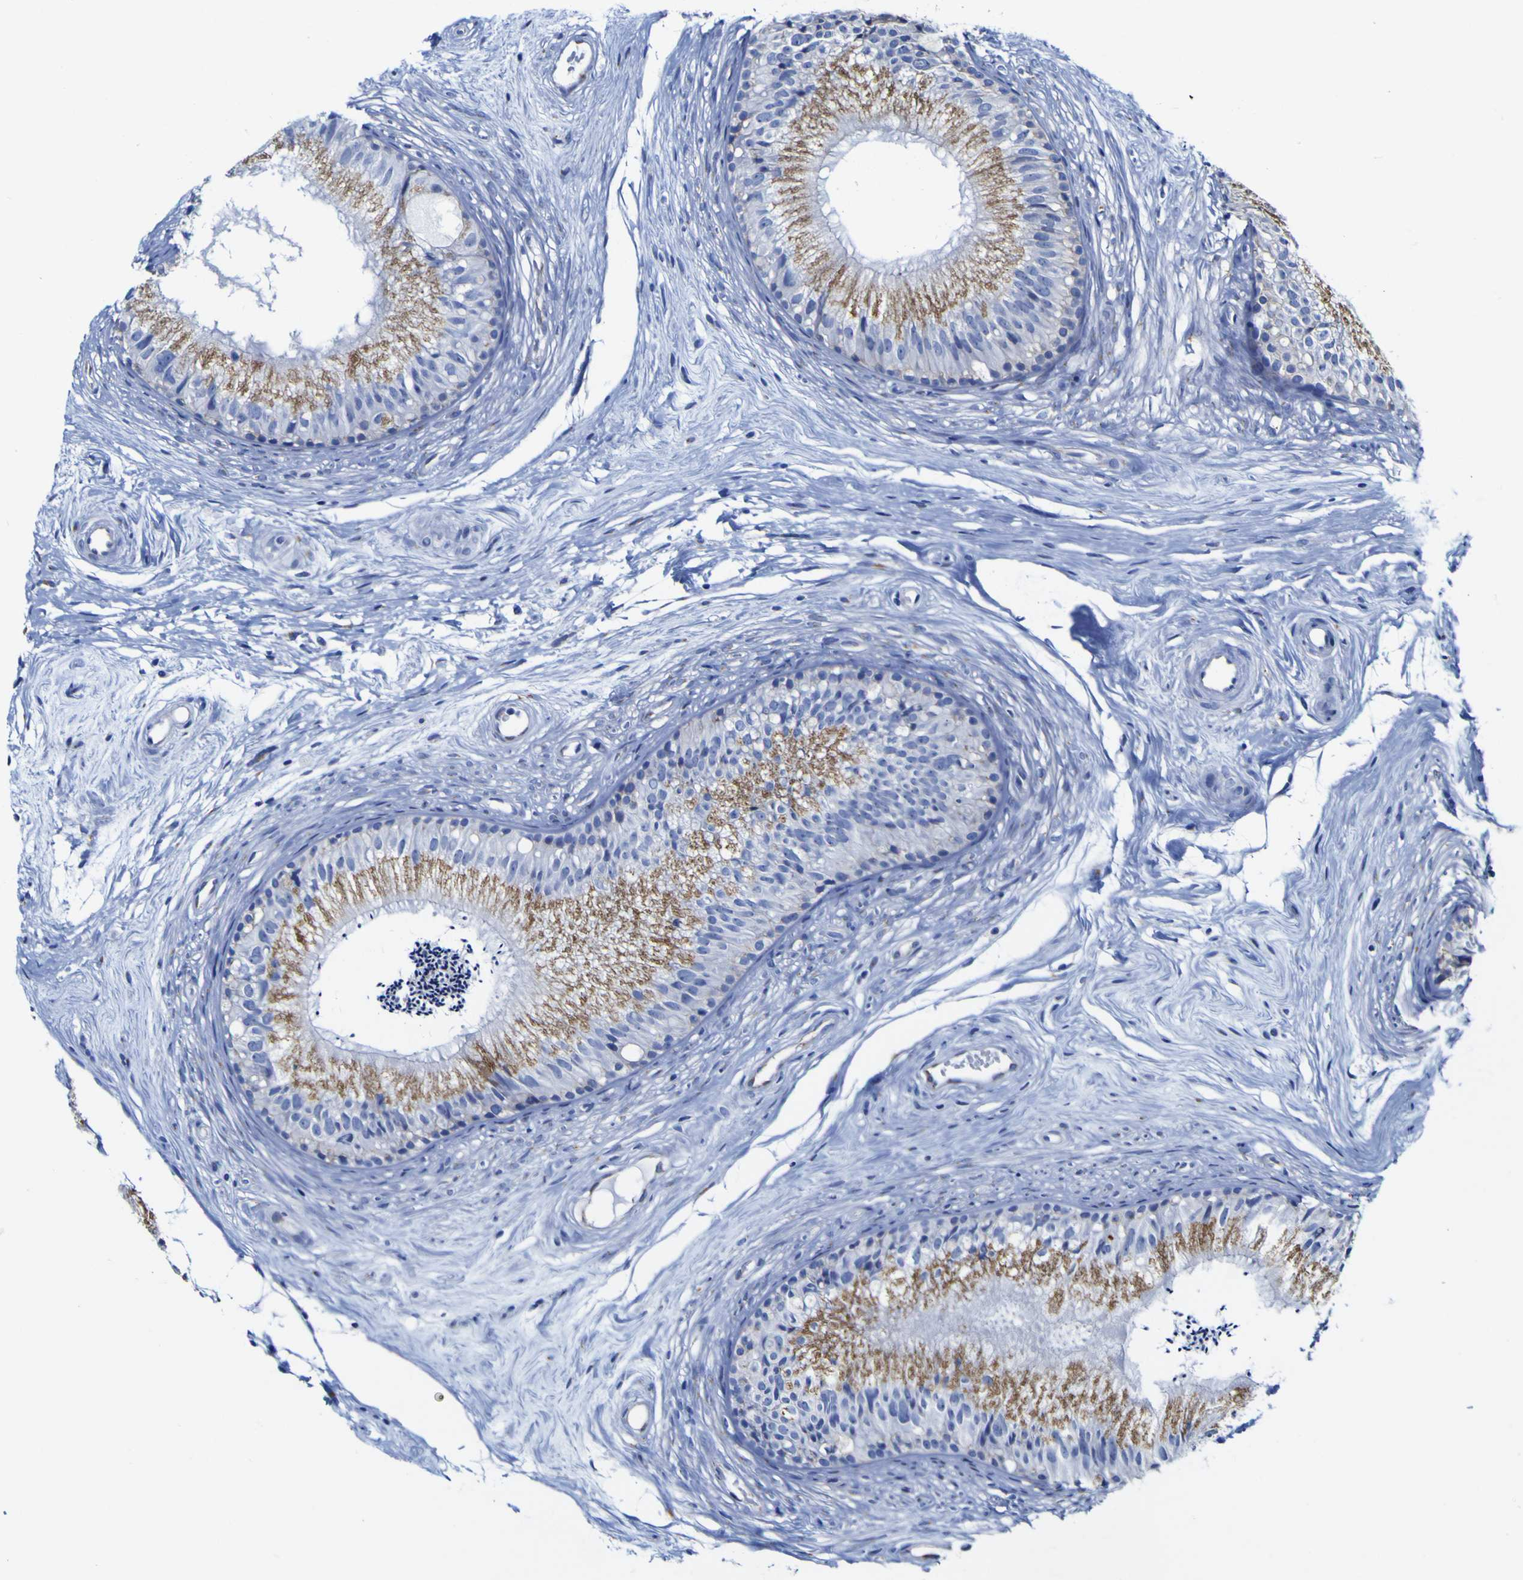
{"staining": {"intensity": "moderate", "quantity": ">75%", "location": "cytoplasmic/membranous"}, "tissue": "epididymis", "cell_type": "Glandular cells", "image_type": "normal", "snomed": [{"axis": "morphology", "description": "Normal tissue, NOS"}, {"axis": "topography", "description": "Epididymis"}], "caption": "The micrograph displays a brown stain indicating the presence of a protein in the cytoplasmic/membranous of glandular cells in epididymis.", "gene": "GOLM1", "patient": {"sex": "male", "age": 56}}